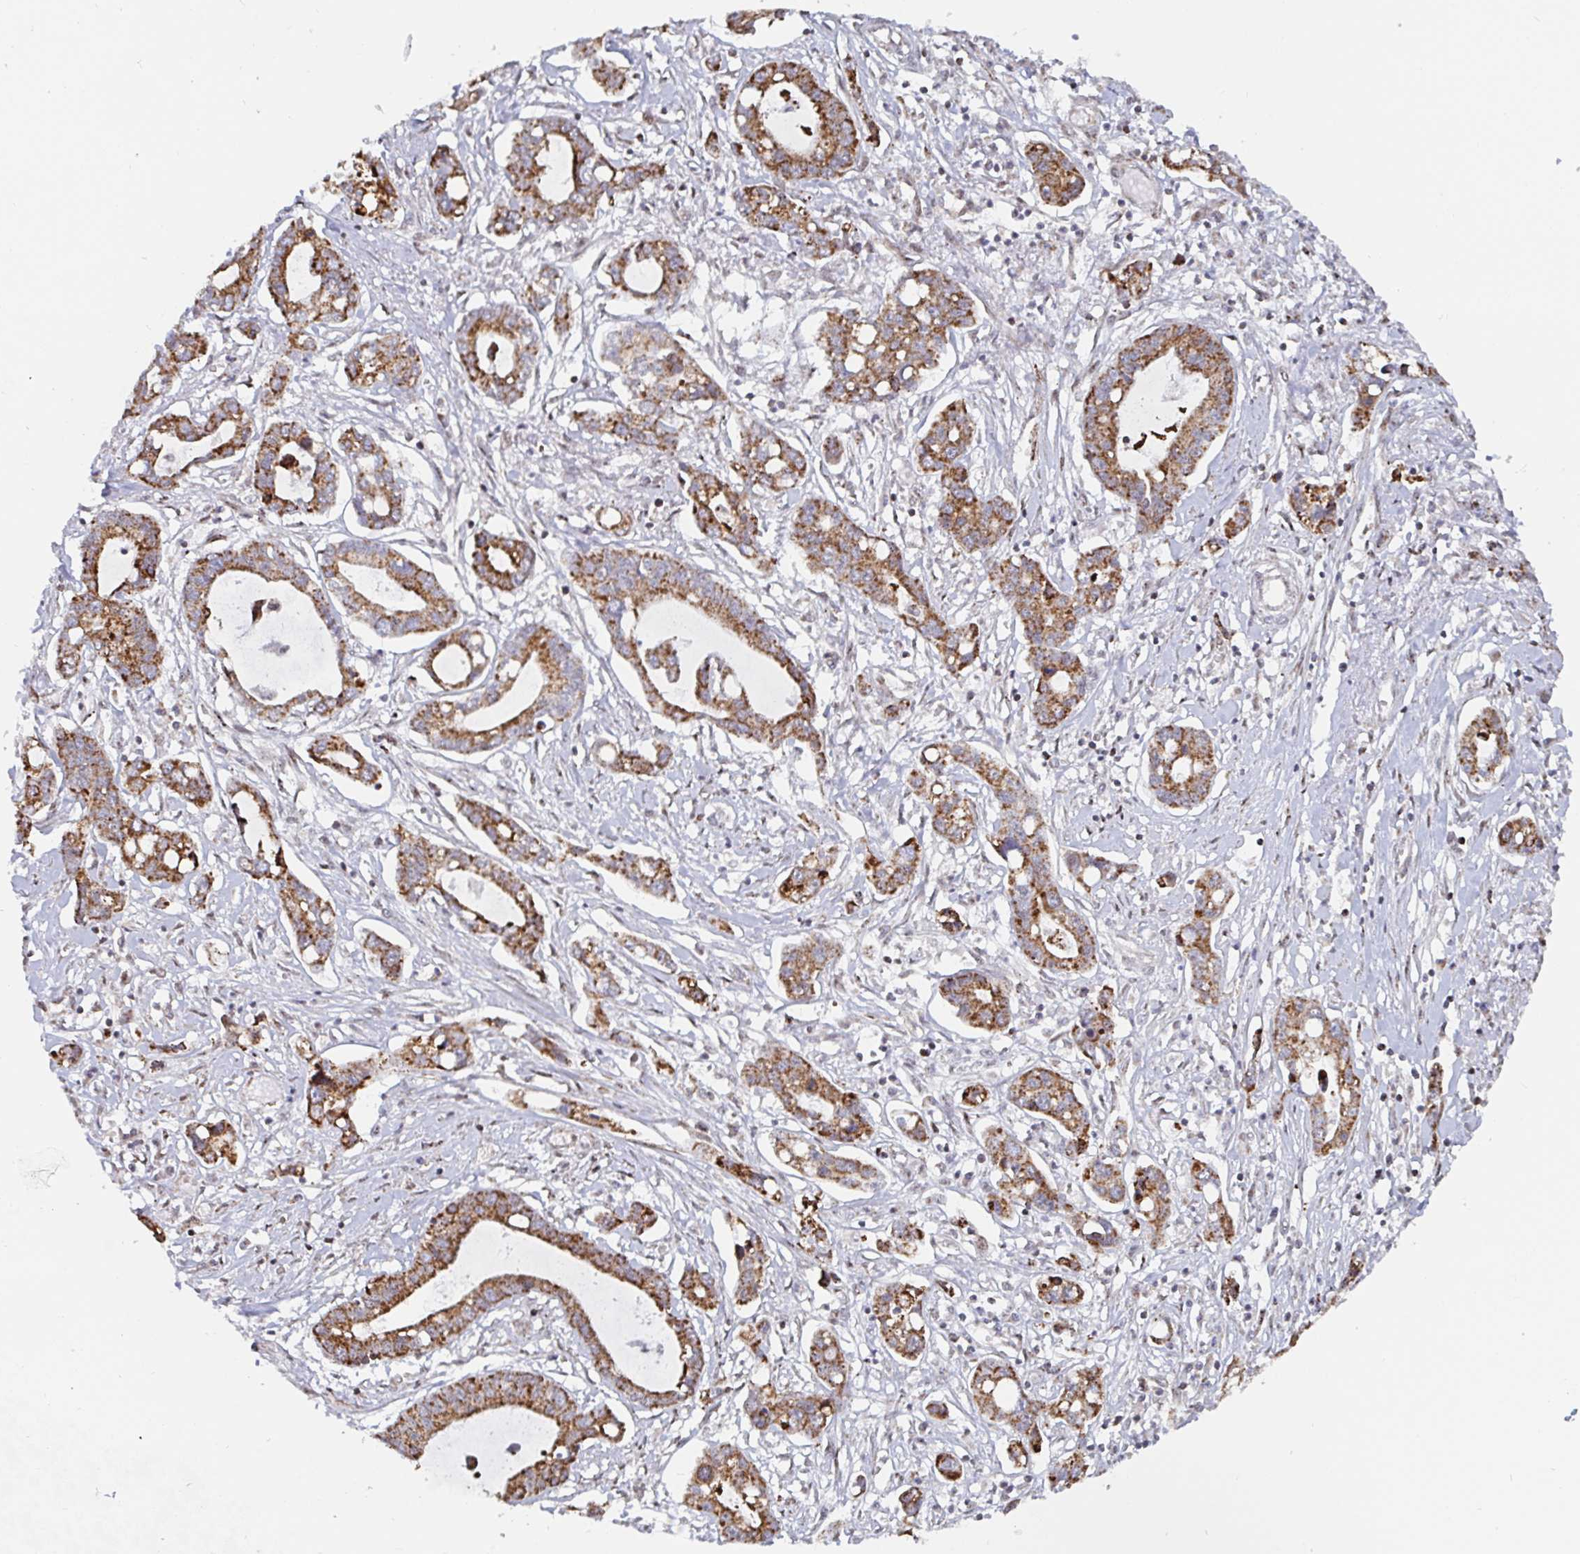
{"staining": {"intensity": "moderate", "quantity": ">75%", "location": "cytoplasmic/membranous"}, "tissue": "liver cancer", "cell_type": "Tumor cells", "image_type": "cancer", "snomed": [{"axis": "morphology", "description": "Cholangiocarcinoma"}, {"axis": "topography", "description": "Liver"}], "caption": "Human liver cholangiocarcinoma stained with a brown dye shows moderate cytoplasmic/membranous positive staining in approximately >75% of tumor cells.", "gene": "STARD8", "patient": {"sex": "male", "age": 58}}